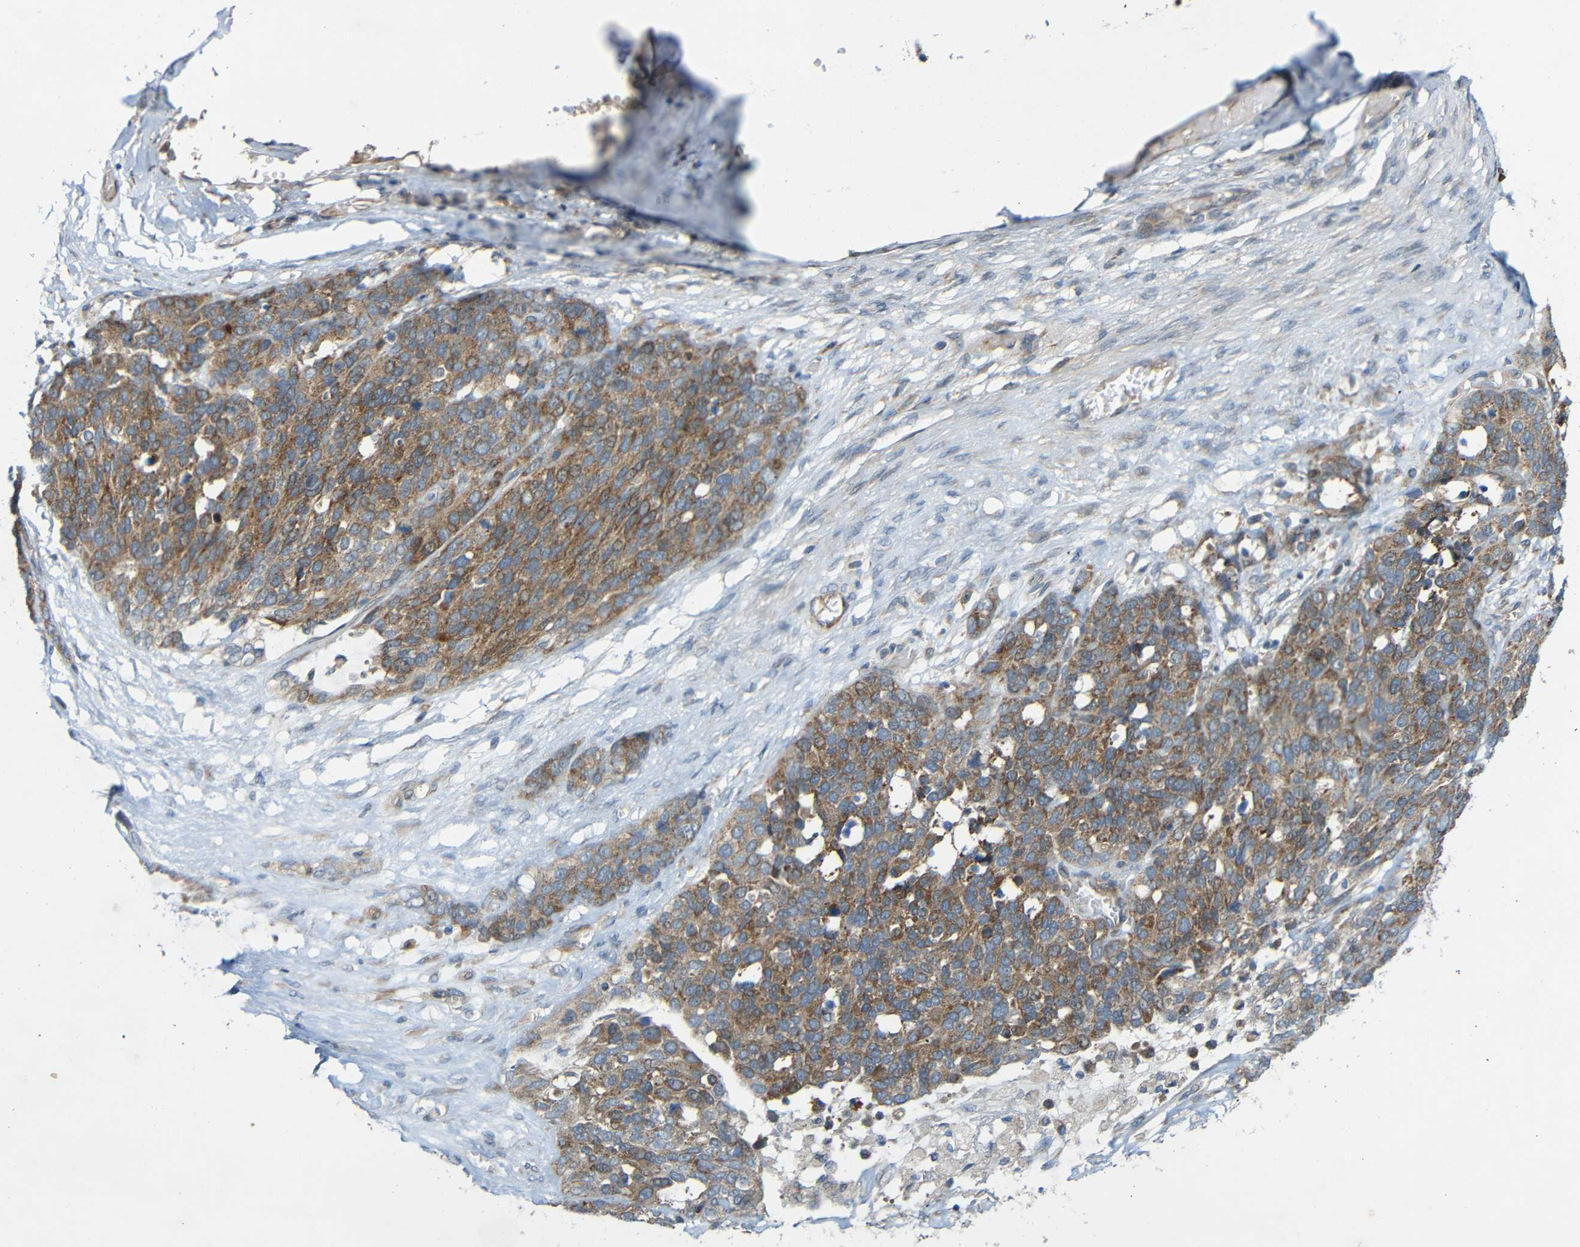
{"staining": {"intensity": "weak", "quantity": ">75%", "location": "cytoplasmic/membranous"}, "tissue": "ovarian cancer", "cell_type": "Tumor cells", "image_type": "cancer", "snomed": [{"axis": "morphology", "description": "Cystadenocarcinoma, serous, NOS"}, {"axis": "topography", "description": "Ovary"}], "caption": "Tumor cells reveal low levels of weak cytoplasmic/membranous staining in approximately >75% of cells in serous cystadenocarcinoma (ovarian).", "gene": "TMEM25", "patient": {"sex": "female", "age": 44}}